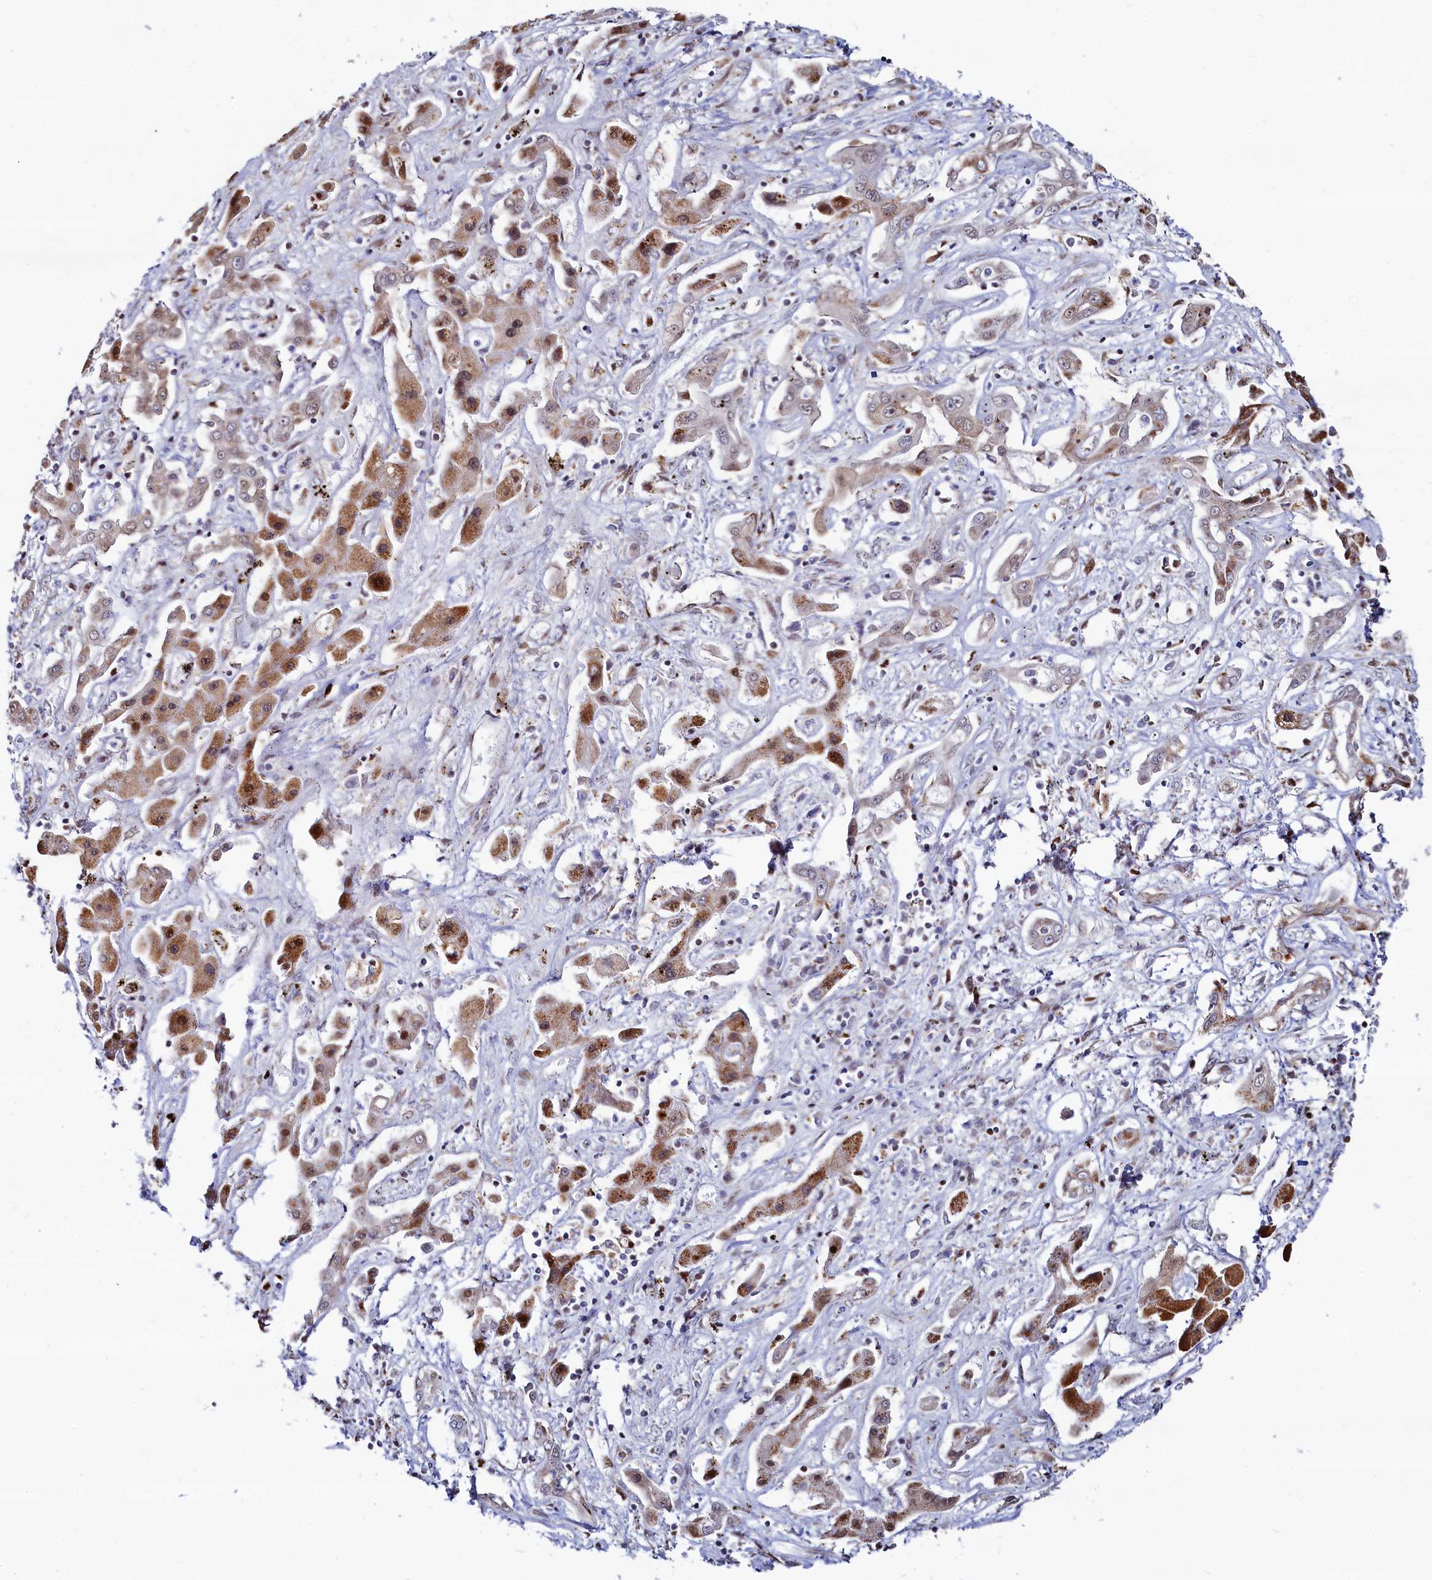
{"staining": {"intensity": "moderate", "quantity": ">75%", "location": "cytoplasmic/membranous,nuclear"}, "tissue": "liver cancer", "cell_type": "Tumor cells", "image_type": "cancer", "snomed": [{"axis": "morphology", "description": "Cholangiocarcinoma"}, {"axis": "topography", "description": "Liver"}], "caption": "Immunohistochemistry image of neoplastic tissue: liver cancer stained using IHC reveals medium levels of moderate protein expression localized specifically in the cytoplasmic/membranous and nuclear of tumor cells, appearing as a cytoplasmic/membranous and nuclear brown color.", "gene": "HDGFL3", "patient": {"sex": "male", "age": 67}}